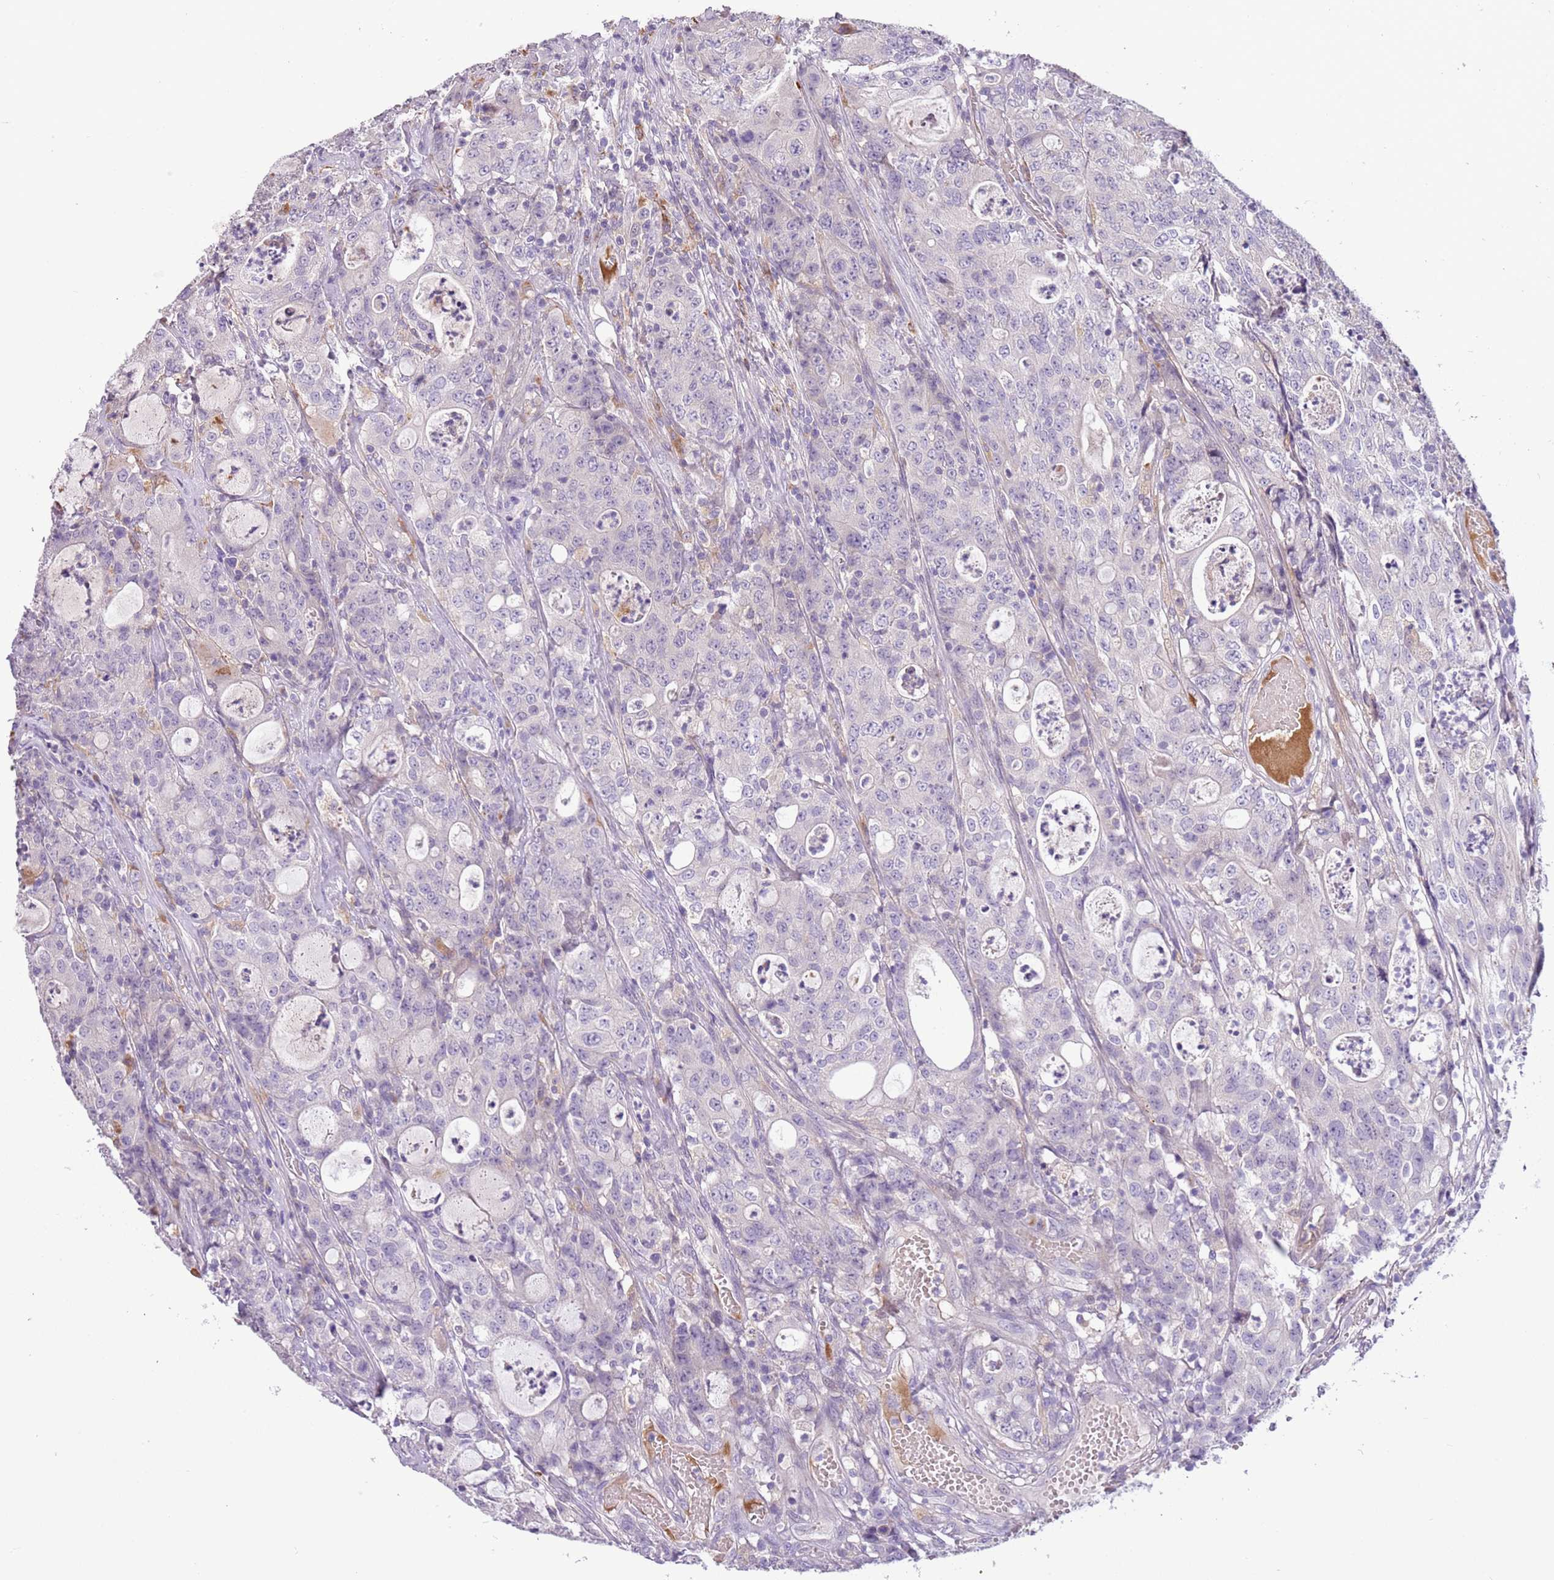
{"staining": {"intensity": "negative", "quantity": "none", "location": "none"}, "tissue": "colorectal cancer", "cell_type": "Tumor cells", "image_type": "cancer", "snomed": [{"axis": "morphology", "description": "Adenocarcinoma, NOS"}, {"axis": "topography", "description": "Colon"}], "caption": "Immunohistochemical staining of human adenocarcinoma (colorectal) displays no significant positivity in tumor cells.", "gene": "SCAMP5", "patient": {"sex": "male", "age": 83}}